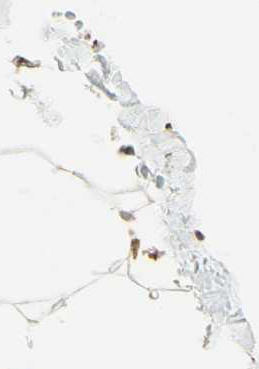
{"staining": {"intensity": "moderate", "quantity": ">75%", "location": "cytoplasmic/membranous"}, "tissue": "adipose tissue", "cell_type": "Adipocytes", "image_type": "normal", "snomed": [{"axis": "morphology", "description": "Normal tissue, NOS"}, {"axis": "topography", "description": "Breast"}, {"axis": "topography", "description": "Adipose tissue"}], "caption": "Immunohistochemistry (IHC) photomicrograph of normal adipose tissue stained for a protein (brown), which shows medium levels of moderate cytoplasmic/membranous positivity in approximately >75% of adipocytes.", "gene": "CANX", "patient": {"sex": "female", "age": 25}}